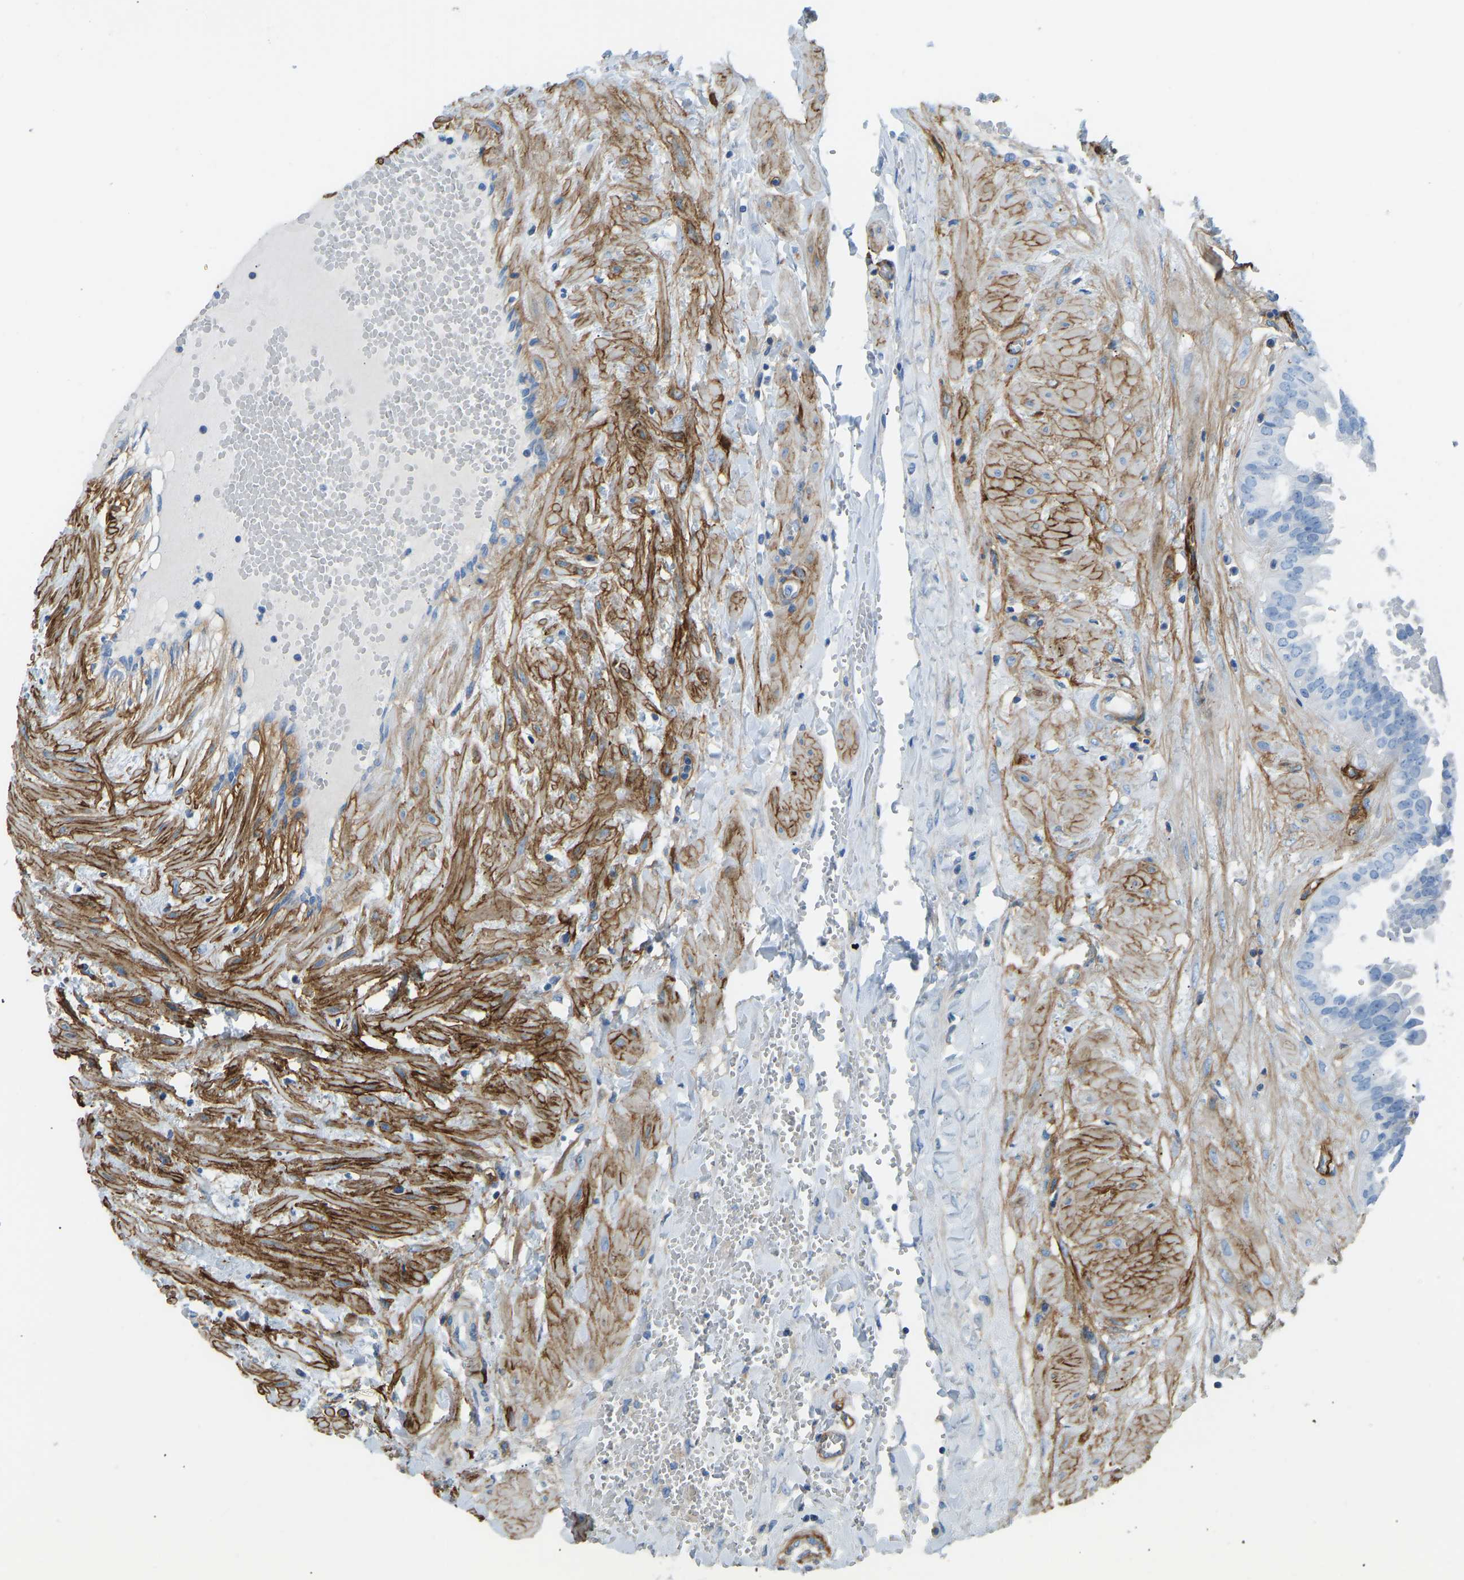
{"staining": {"intensity": "negative", "quantity": "none", "location": "none"}, "tissue": "fallopian tube", "cell_type": "Glandular cells", "image_type": "normal", "snomed": [{"axis": "morphology", "description": "Normal tissue, NOS"}, {"axis": "topography", "description": "Fallopian tube"}], "caption": "The histopathology image shows no staining of glandular cells in normal fallopian tube.", "gene": "COL15A1", "patient": {"sex": "female", "age": 32}}